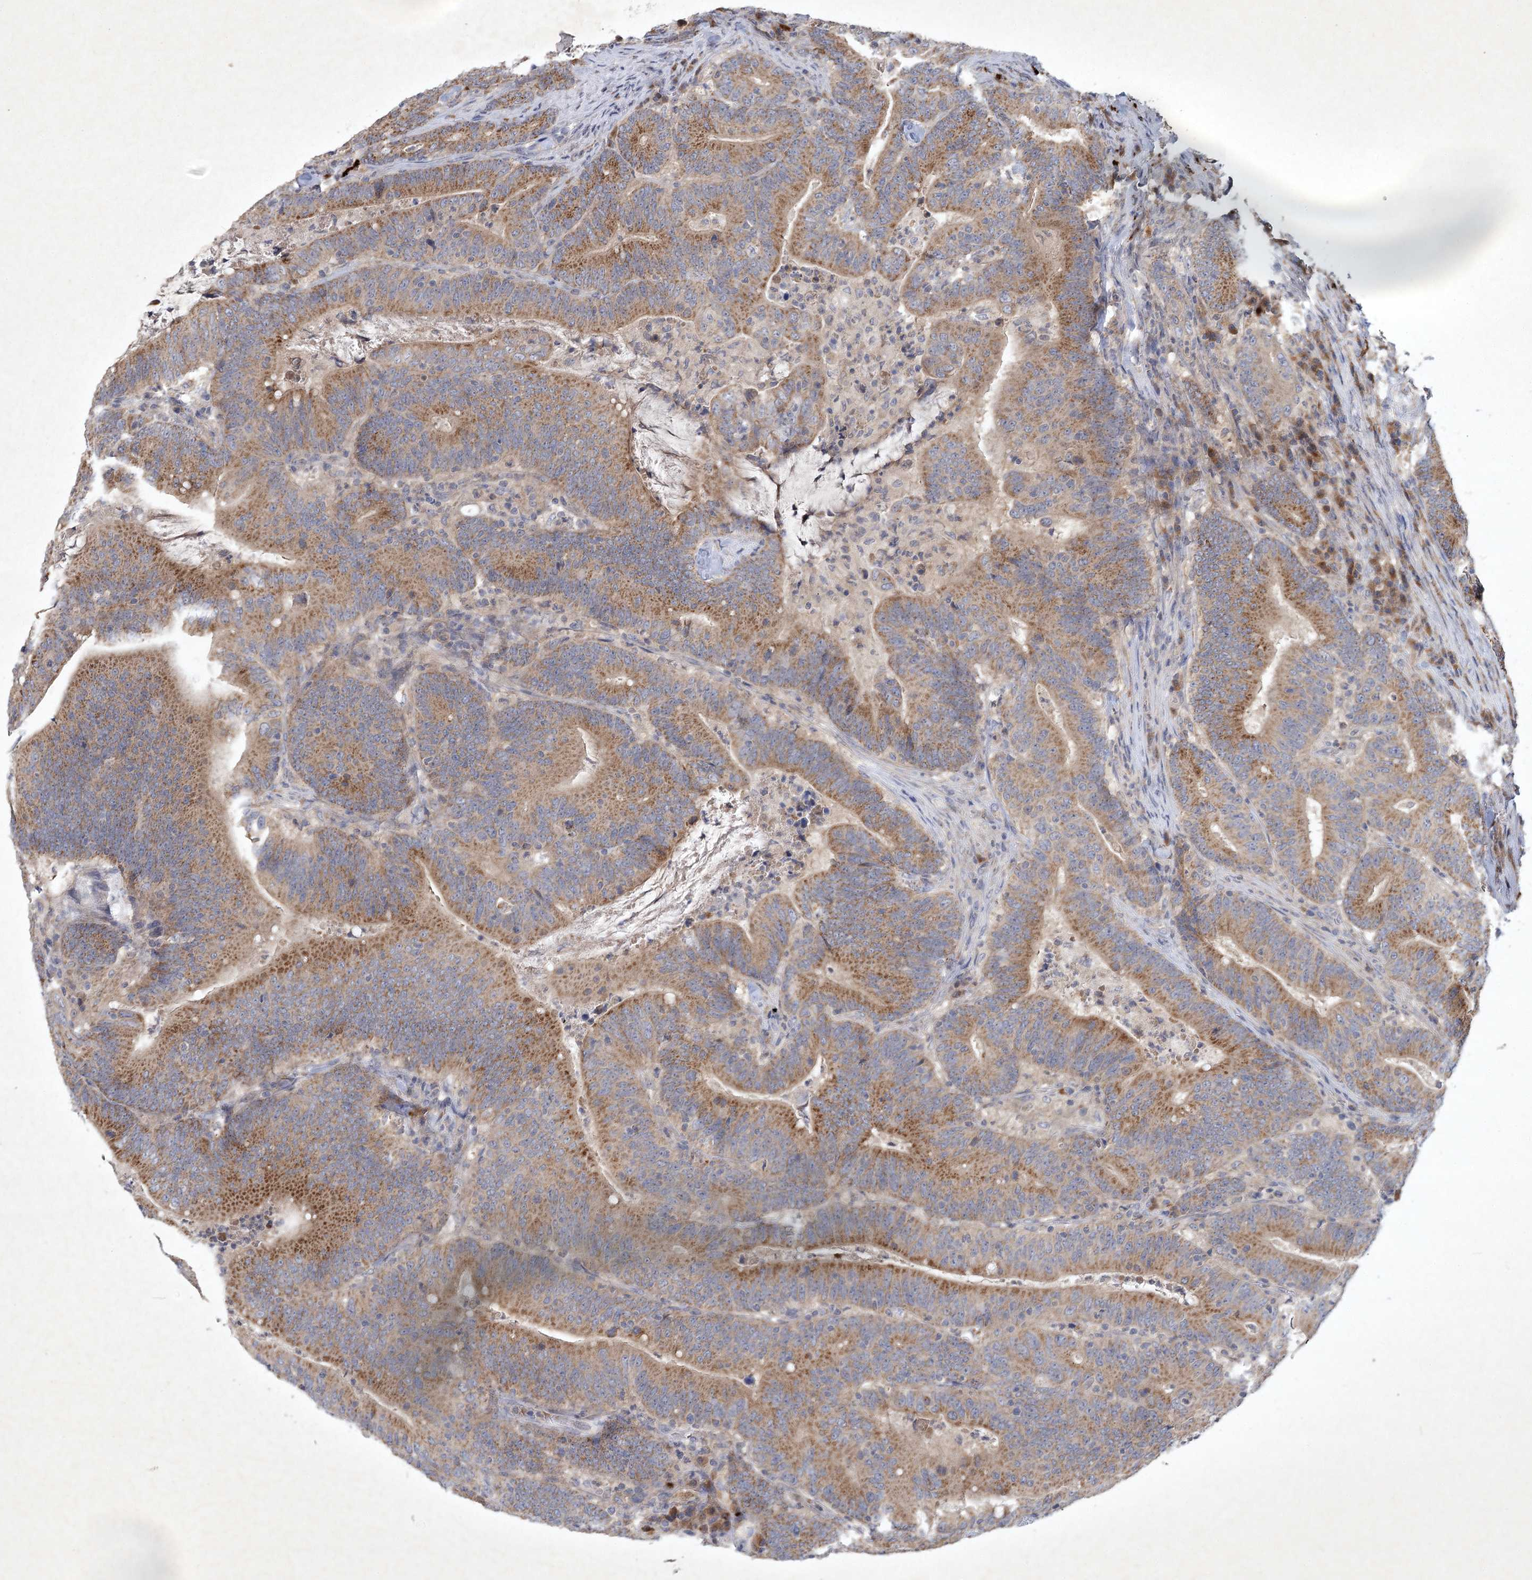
{"staining": {"intensity": "moderate", "quantity": ">75%", "location": "cytoplasmic/membranous"}, "tissue": "colorectal cancer", "cell_type": "Tumor cells", "image_type": "cancer", "snomed": [{"axis": "morphology", "description": "Adenocarcinoma, NOS"}, {"axis": "topography", "description": "Colon"}], "caption": "Human colorectal cancer stained for a protein (brown) reveals moderate cytoplasmic/membranous positive staining in about >75% of tumor cells.", "gene": "PYROXD2", "patient": {"sex": "female", "age": 66}}